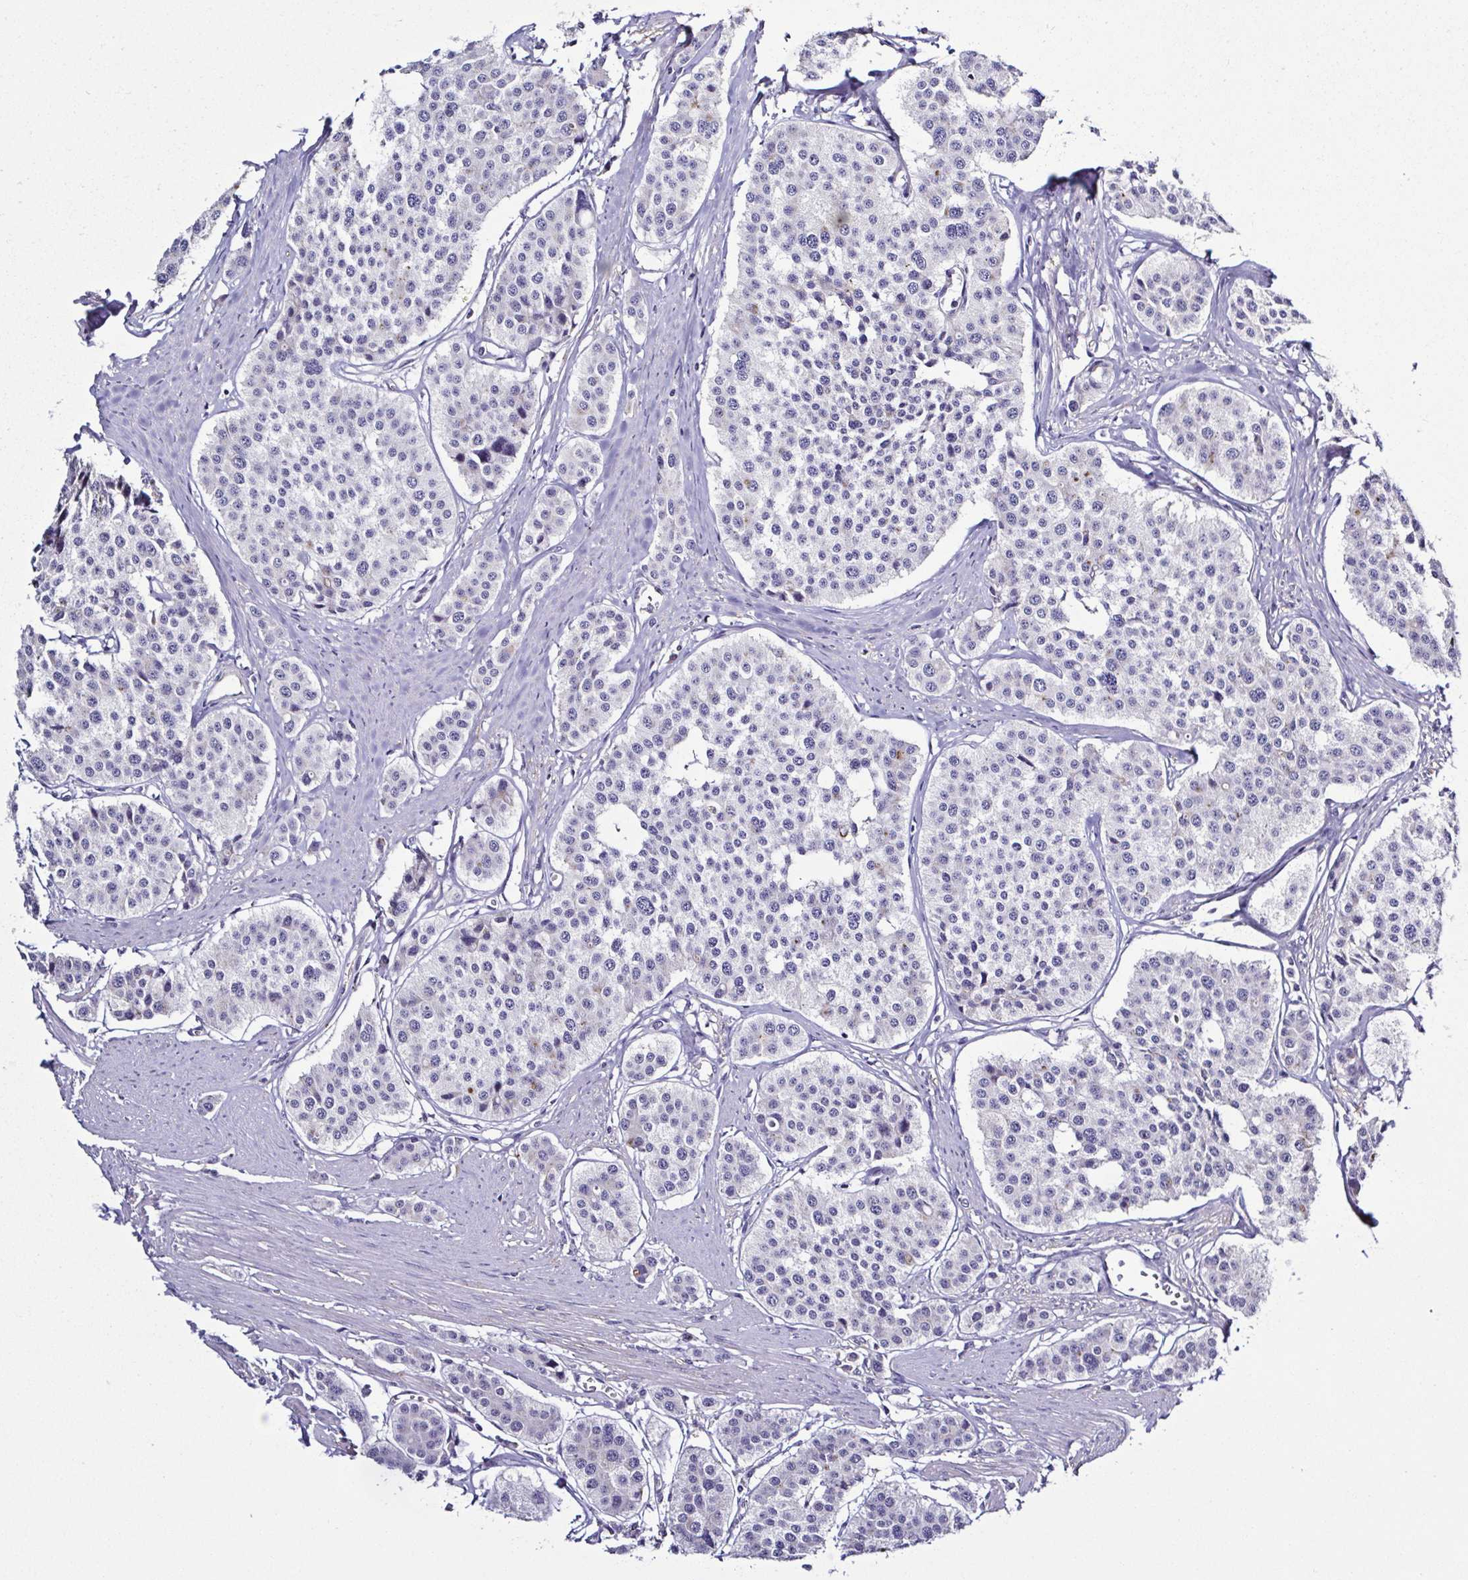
{"staining": {"intensity": "negative", "quantity": "none", "location": "none"}, "tissue": "carcinoid", "cell_type": "Tumor cells", "image_type": "cancer", "snomed": [{"axis": "morphology", "description": "Carcinoid, malignant, NOS"}, {"axis": "topography", "description": "Small intestine"}], "caption": "A photomicrograph of malignant carcinoid stained for a protein shows no brown staining in tumor cells.", "gene": "TNNT2", "patient": {"sex": "male", "age": 60}}